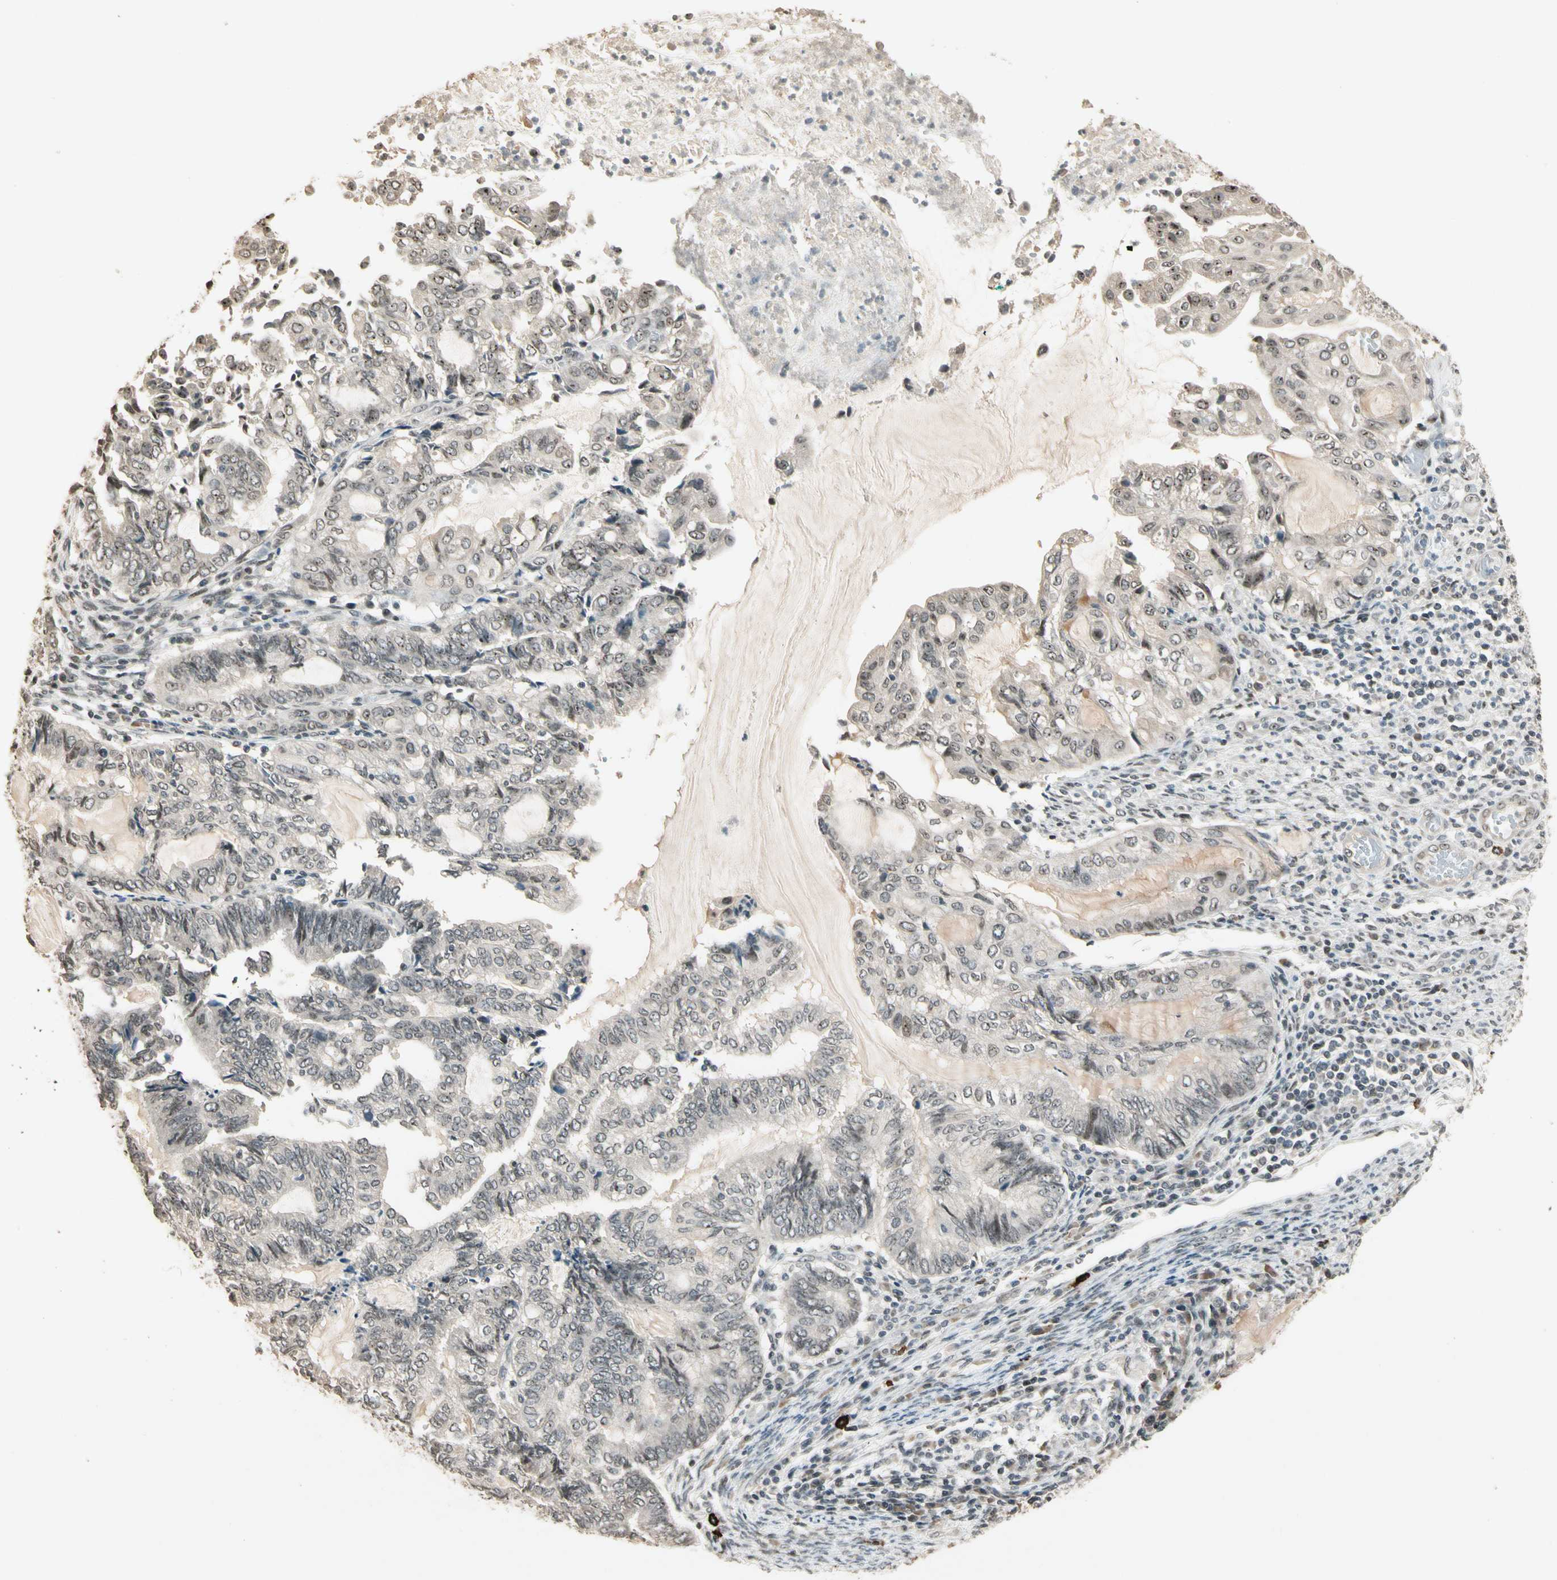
{"staining": {"intensity": "weak", "quantity": "25%-75%", "location": "cytoplasmic/membranous,nuclear"}, "tissue": "endometrial cancer", "cell_type": "Tumor cells", "image_type": "cancer", "snomed": [{"axis": "morphology", "description": "Adenocarcinoma, NOS"}, {"axis": "topography", "description": "Uterus"}, {"axis": "topography", "description": "Endometrium"}], "caption": "Protein expression analysis of endometrial adenocarcinoma exhibits weak cytoplasmic/membranous and nuclear expression in about 25%-75% of tumor cells.", "gene": "ETV4", "patient": {"sex": "female", "age": 70}}